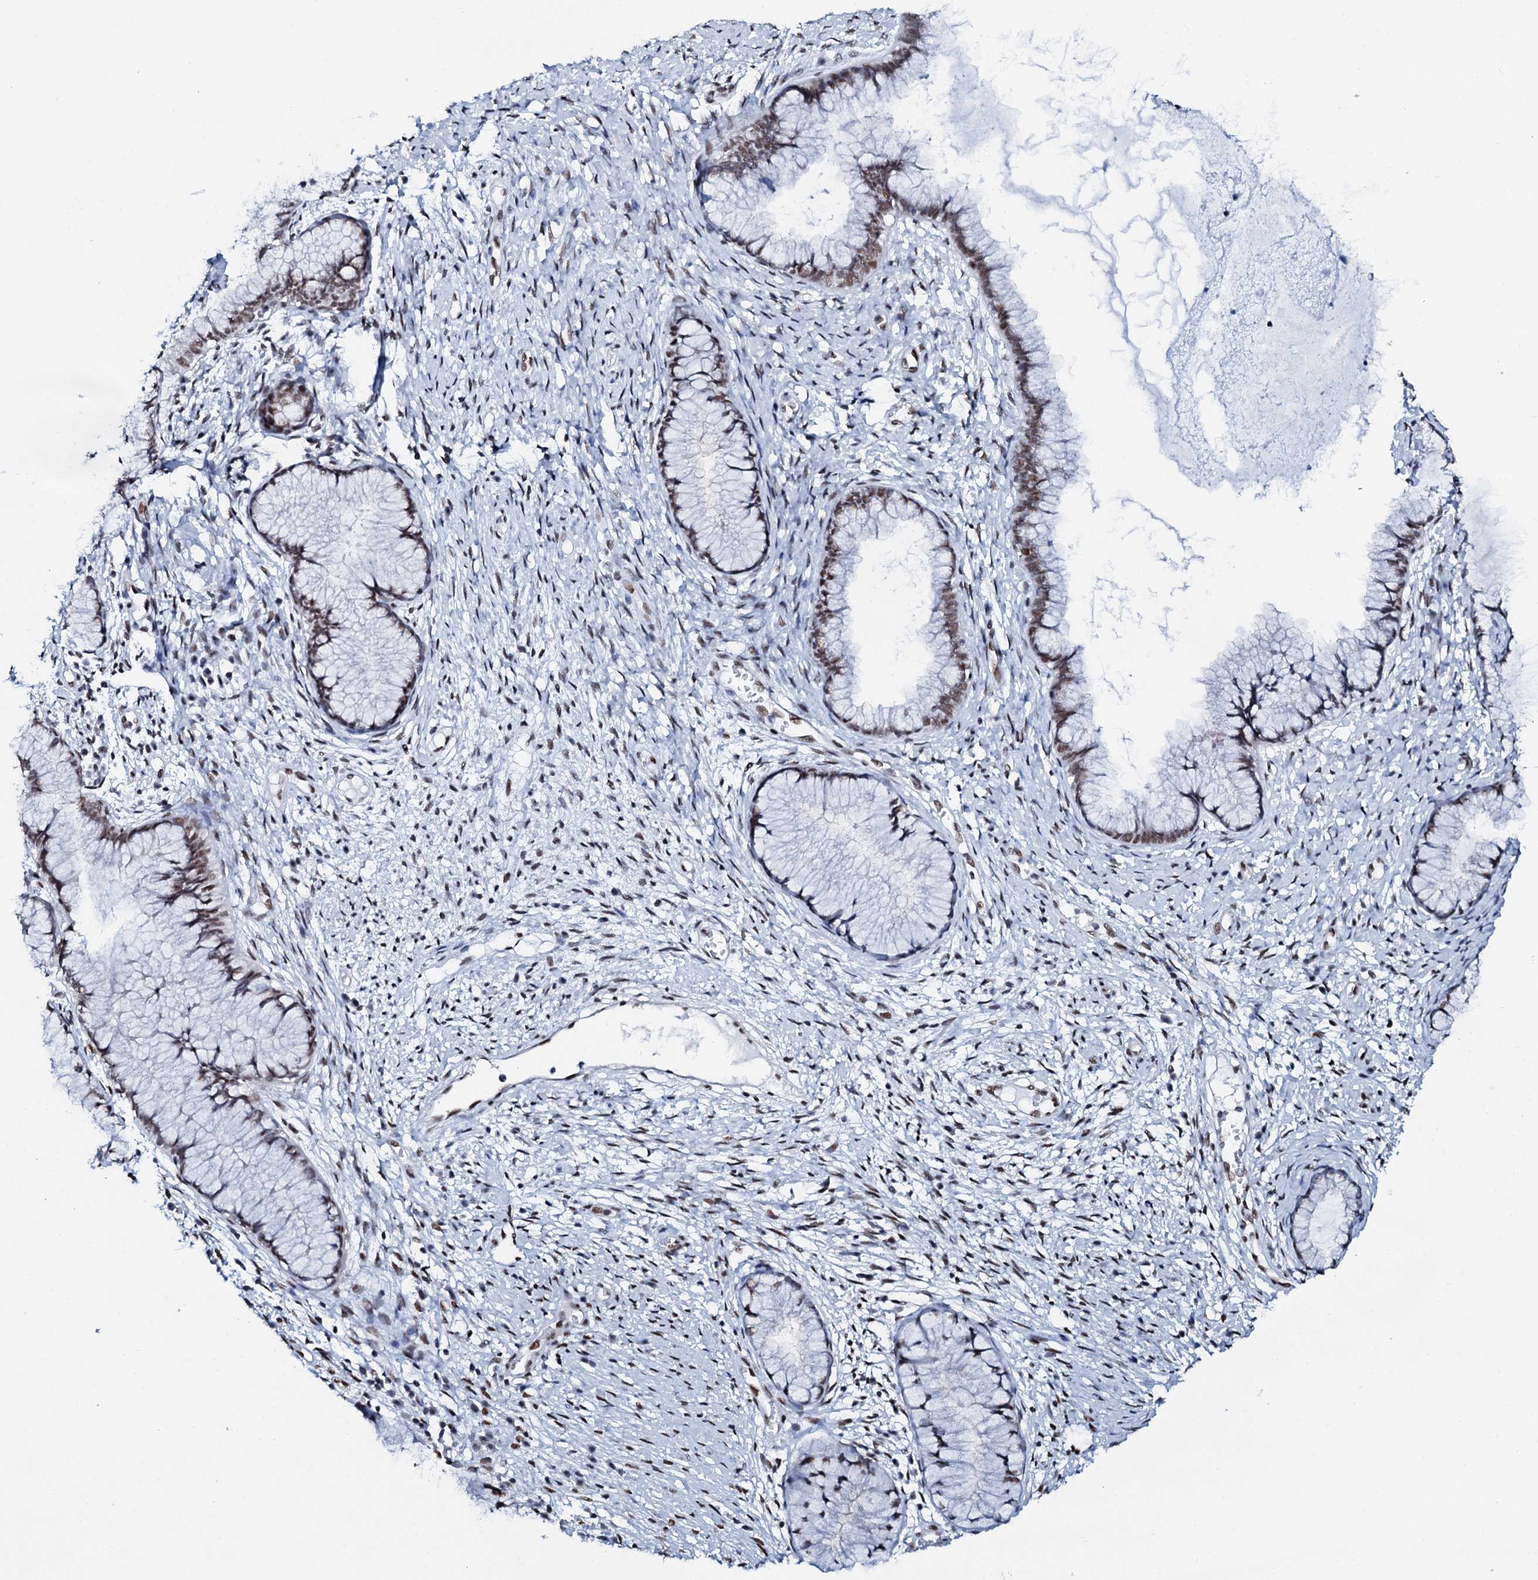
{"staining": {"intensity": "moderate", "quantity": ">75%", "location": "nuclear"}, "tissue": "cervix", "cell_type": "Glandular cells", "image_type": "normal", "snomed": [{"axis": "morphology", "description": "Normal tissue, NOS"}, {"axis": "topography", "description": "Cervix"}], "caption": "Benign cervix was stained to show a protein in brown. There is medium levels of moderate nuclear expression in approximately >75% of glandular cells.", "gene": "NKAPD1", "patient": {"sex": "female", "age": 42}}